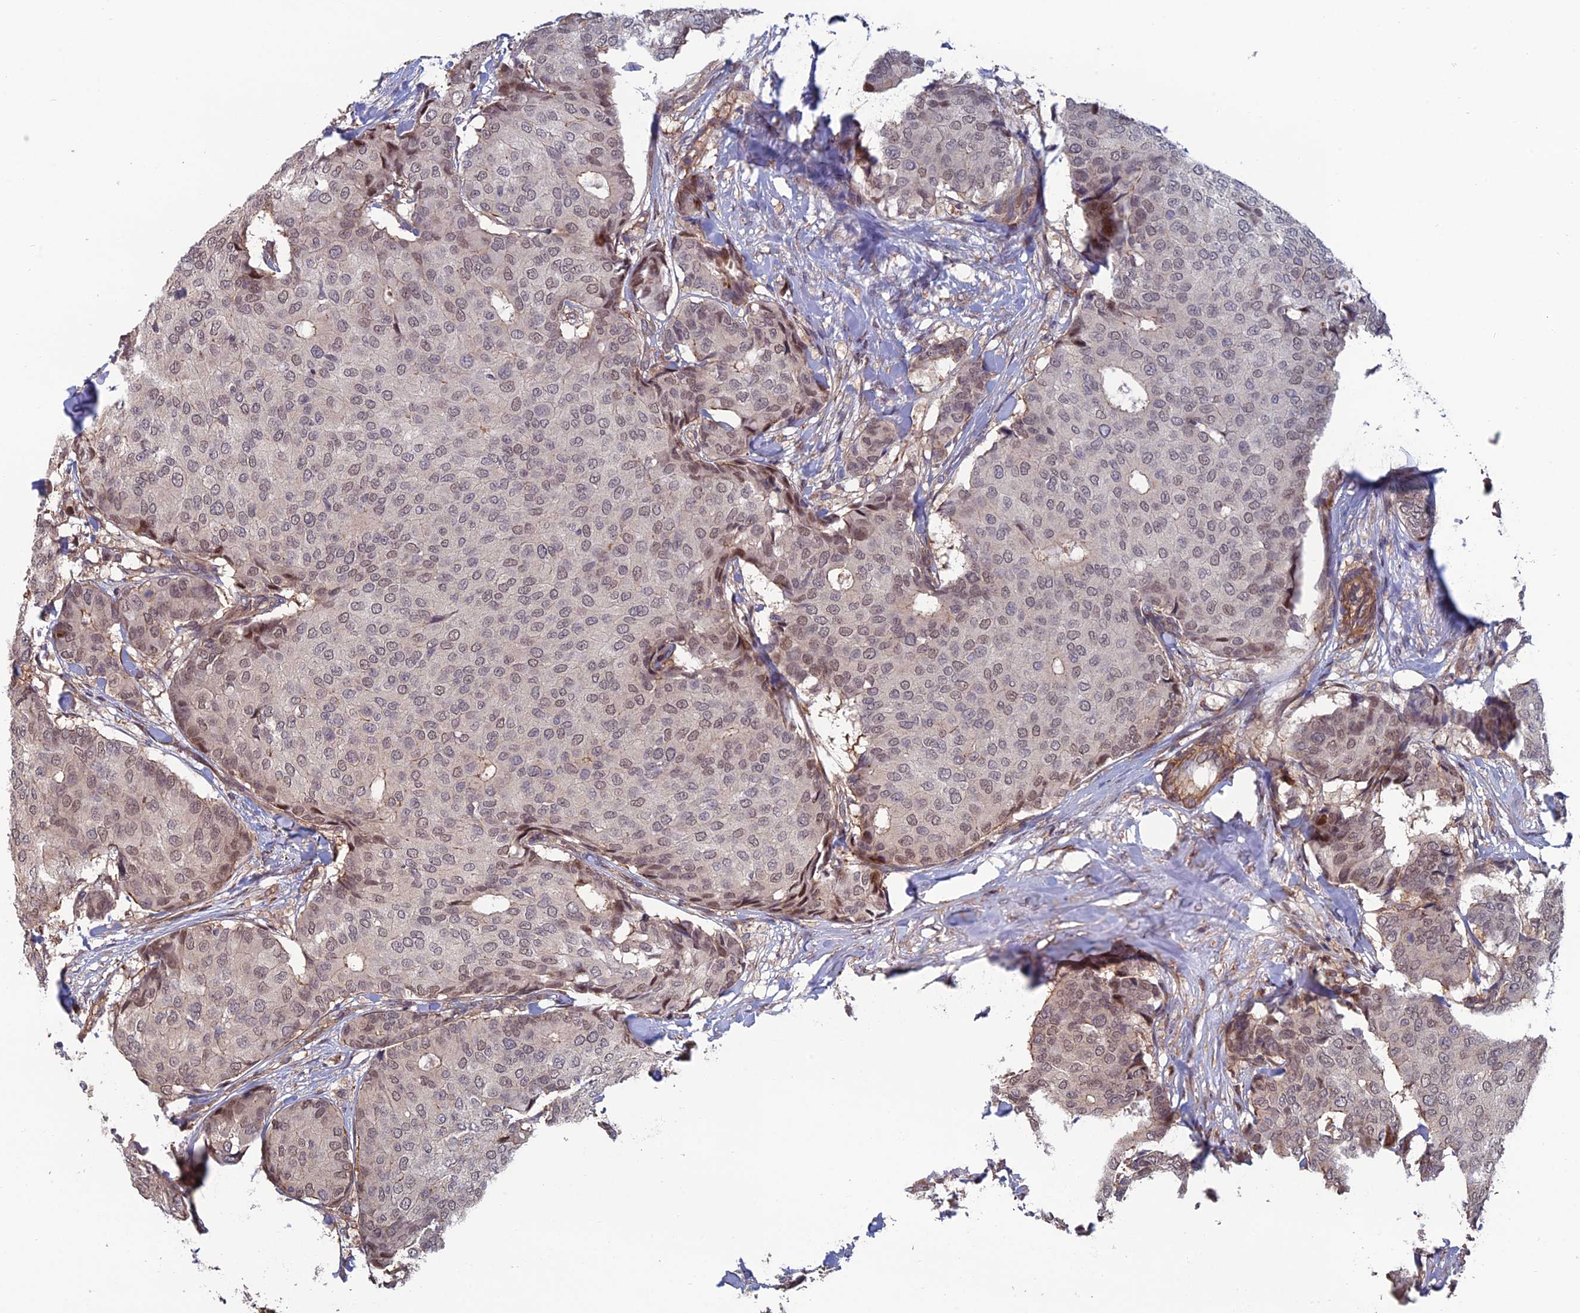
{"staining": {"intensity": "weak", "quantity": ">75%", "location": "nuclear"}, "tissue": "breast cancer", "cell_type": "Tumor cells", "image_type": "cancer", "snomed": [{"axis": "morphology", "description": "Duct carcinoma"}, {"axis": "topography", "description": "Breast"}], "caption": "Brown immunohistochemical staining in human breast invasive ductal carcinoma demonstrates weak nuclear expression in about >75% of tumor cells.", "gene": "CCDC183", "patient": {"sex": "female", "age": 75}}